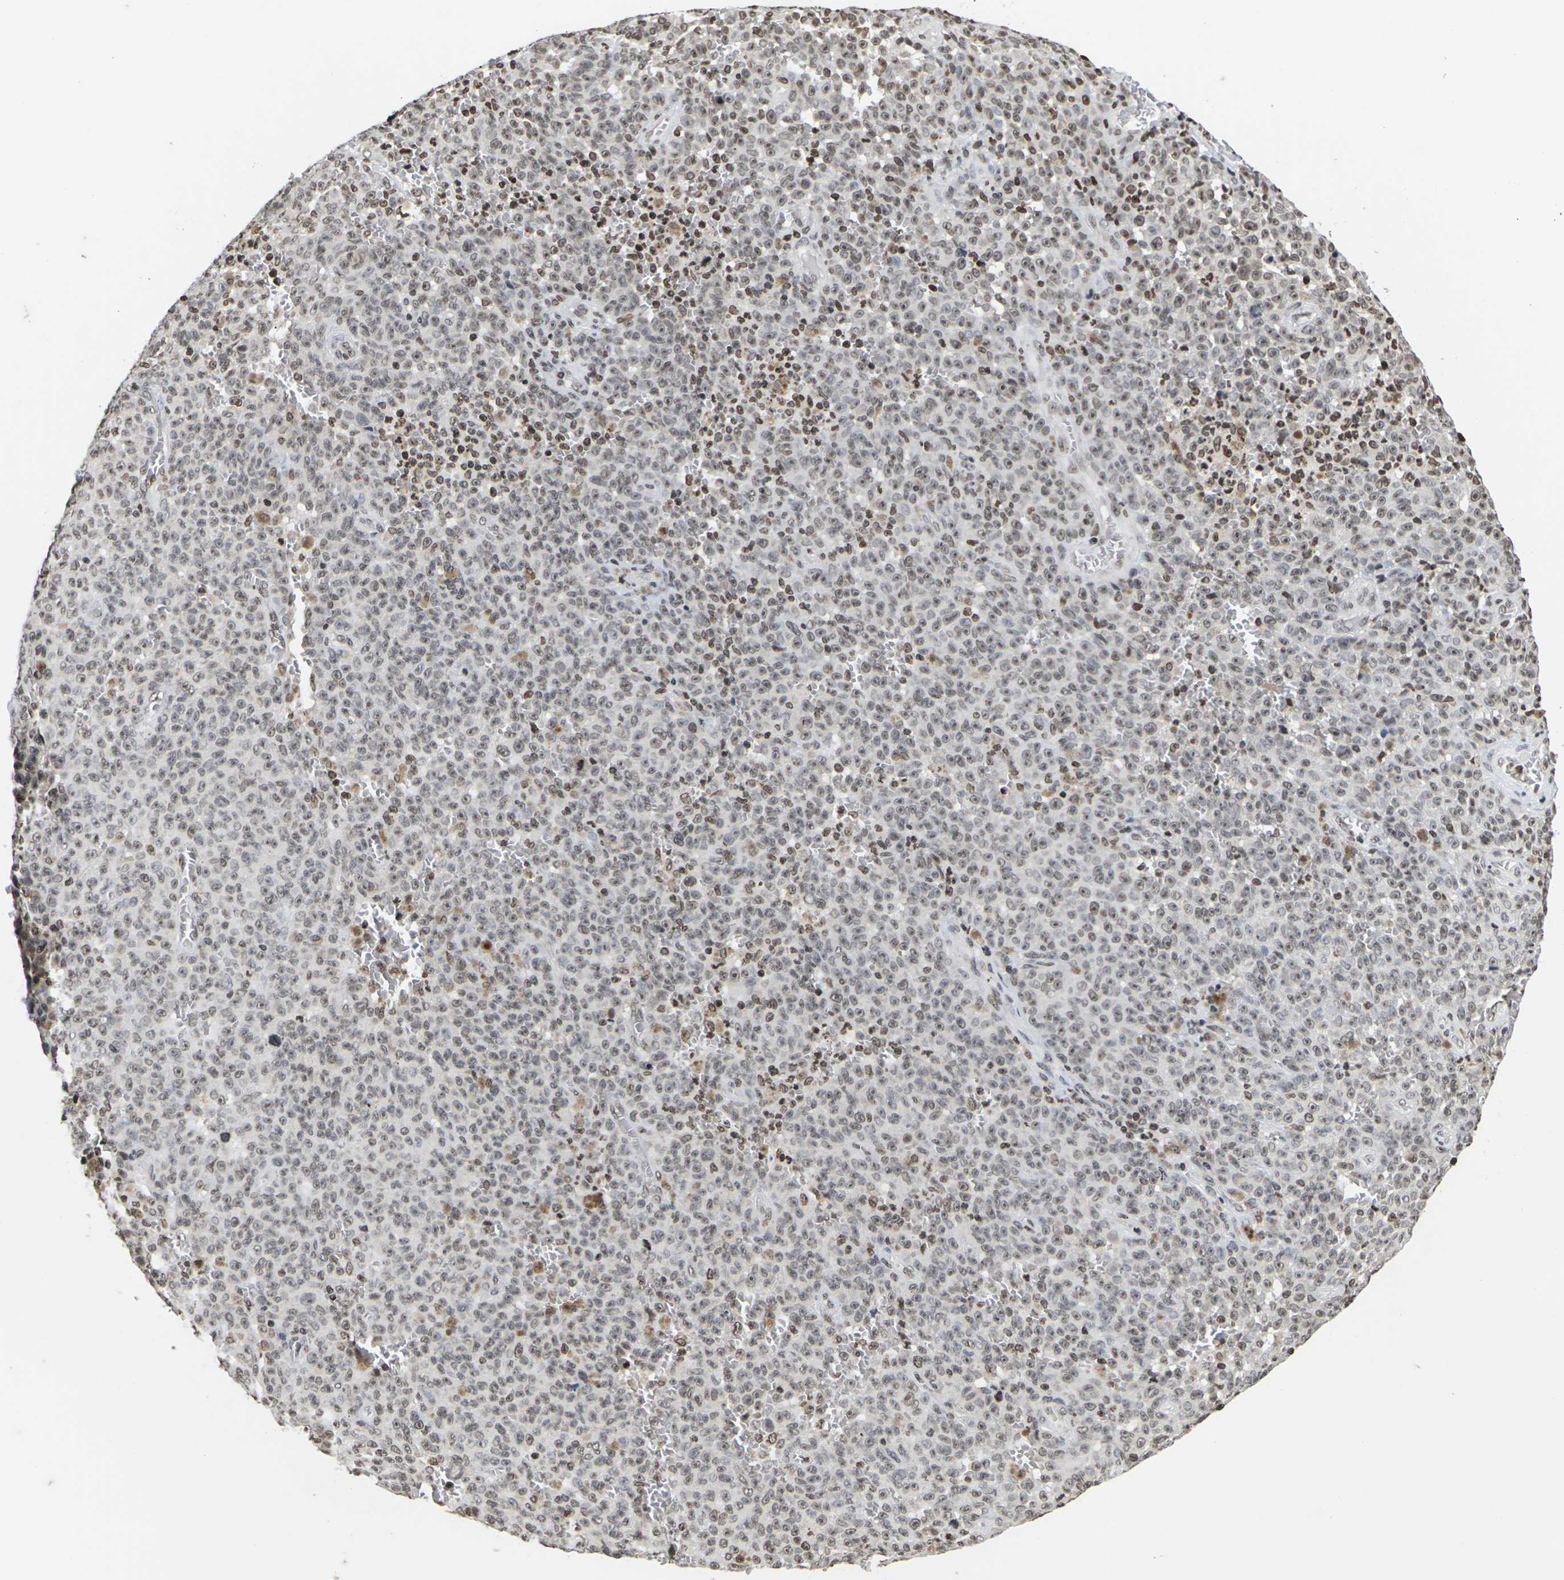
{"staining": {"intensity": "moderate", "quantity": ">75%", "location": "nuclear"}, "tissue": "melanoma", "cell_type": "Tumor cells", "image_type": "cancer", "snomed": [{"axis": "morphology", "description": "Malignant melanoma, NOS"}, {"axis": "topography", "description": "Skin"}], "caption": "Immunohistochemical staining of melanoma shows medium levels of moderate nuclear positivity in approximately >75% of tumor cells.", "gene": "ETV5", "patient": {"sex": "female", "age": 82}}